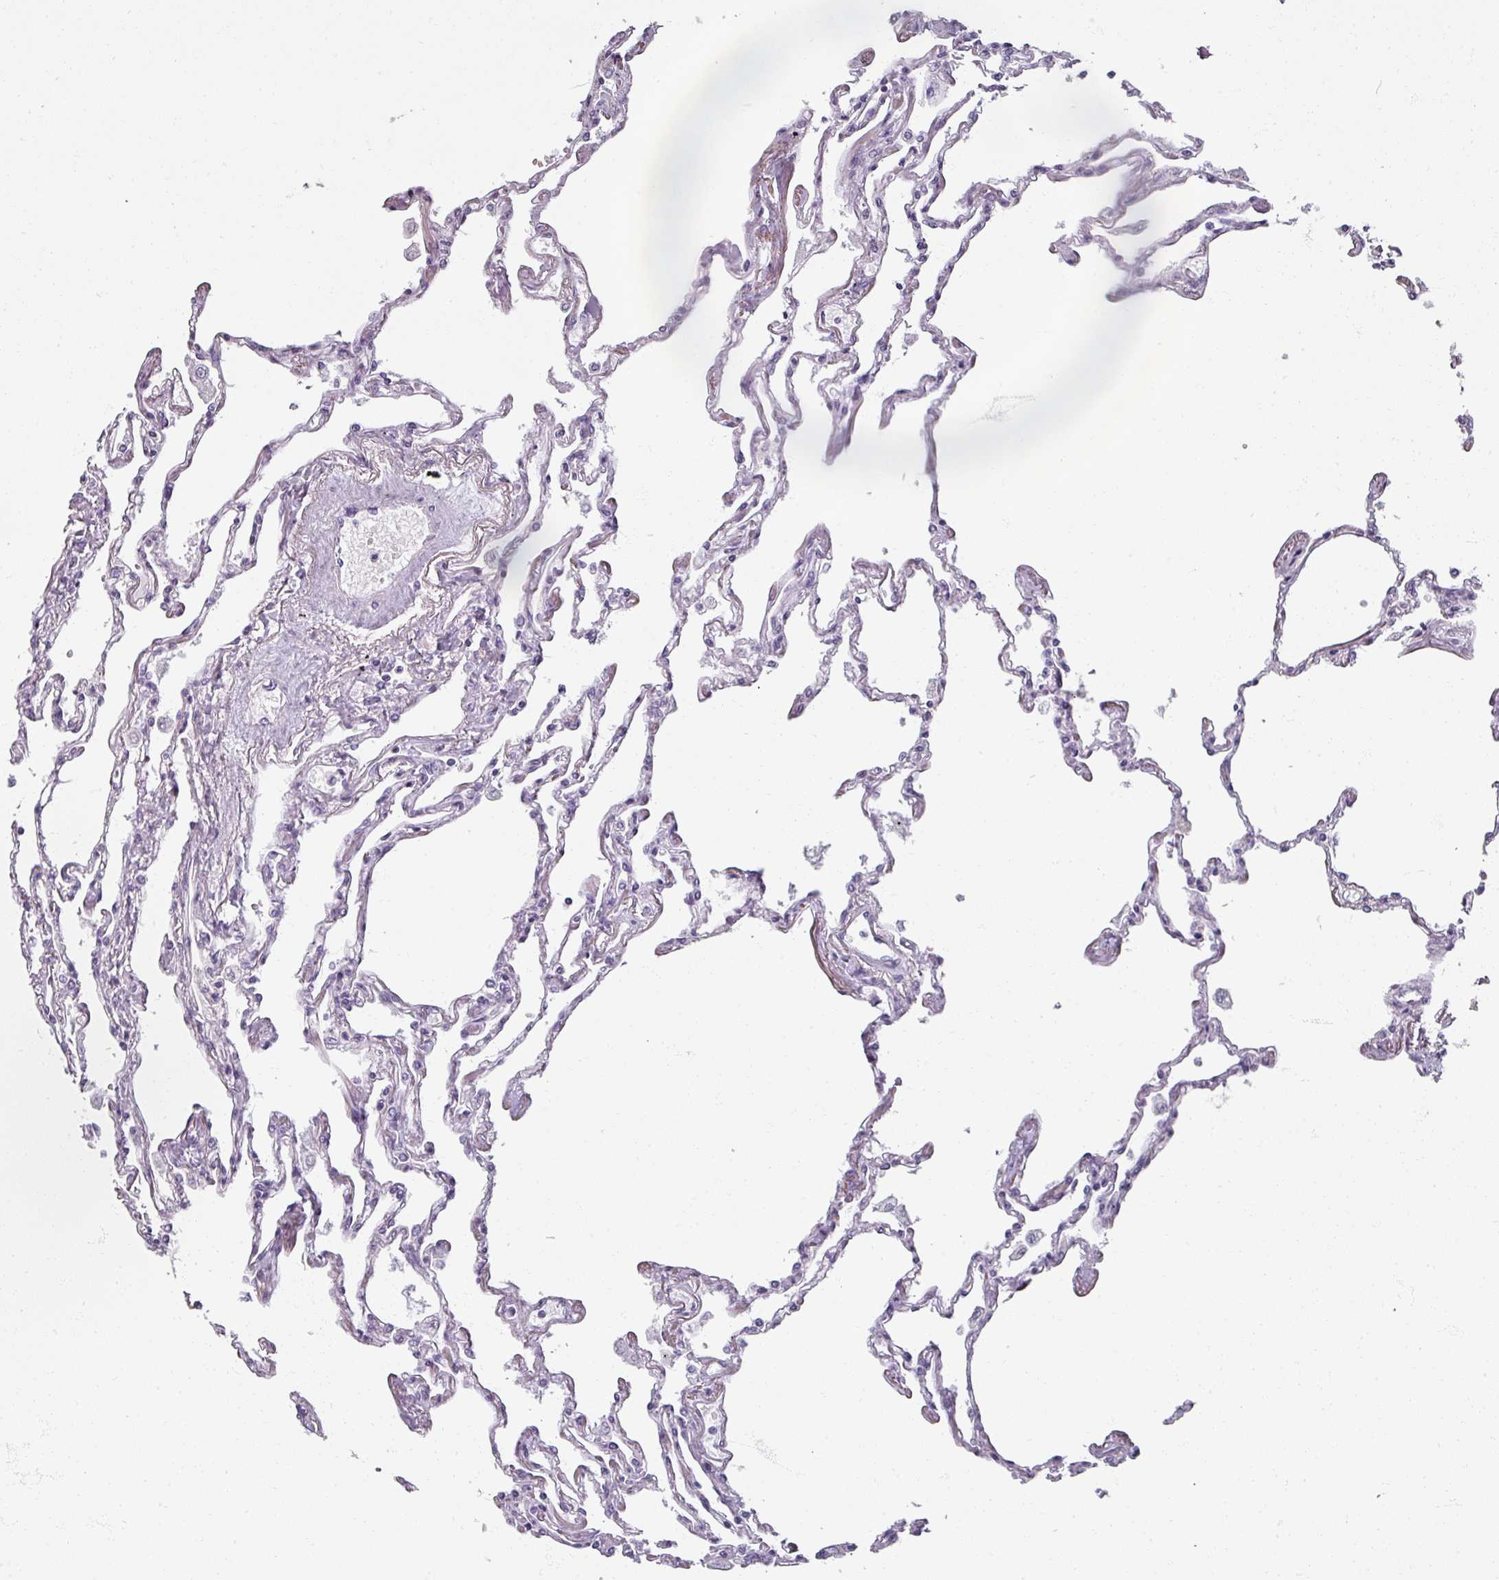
{"staining": {"intensity": "negative", "quantity": "none", "location": "none"}, "tissue": "lung", "cell_type": "Alveolar cells", "image_type": "normal", "snomed": [{"axis": "morphology", "description": "Normal tissue, NOS"}, {"axis": "topography", "description": "Lung"}], "caption": "The histopathology image shows no staining of alveolar cells in benign lung.", "gene": "REG3A", "patient": {"sex": "female", "age": 67}}